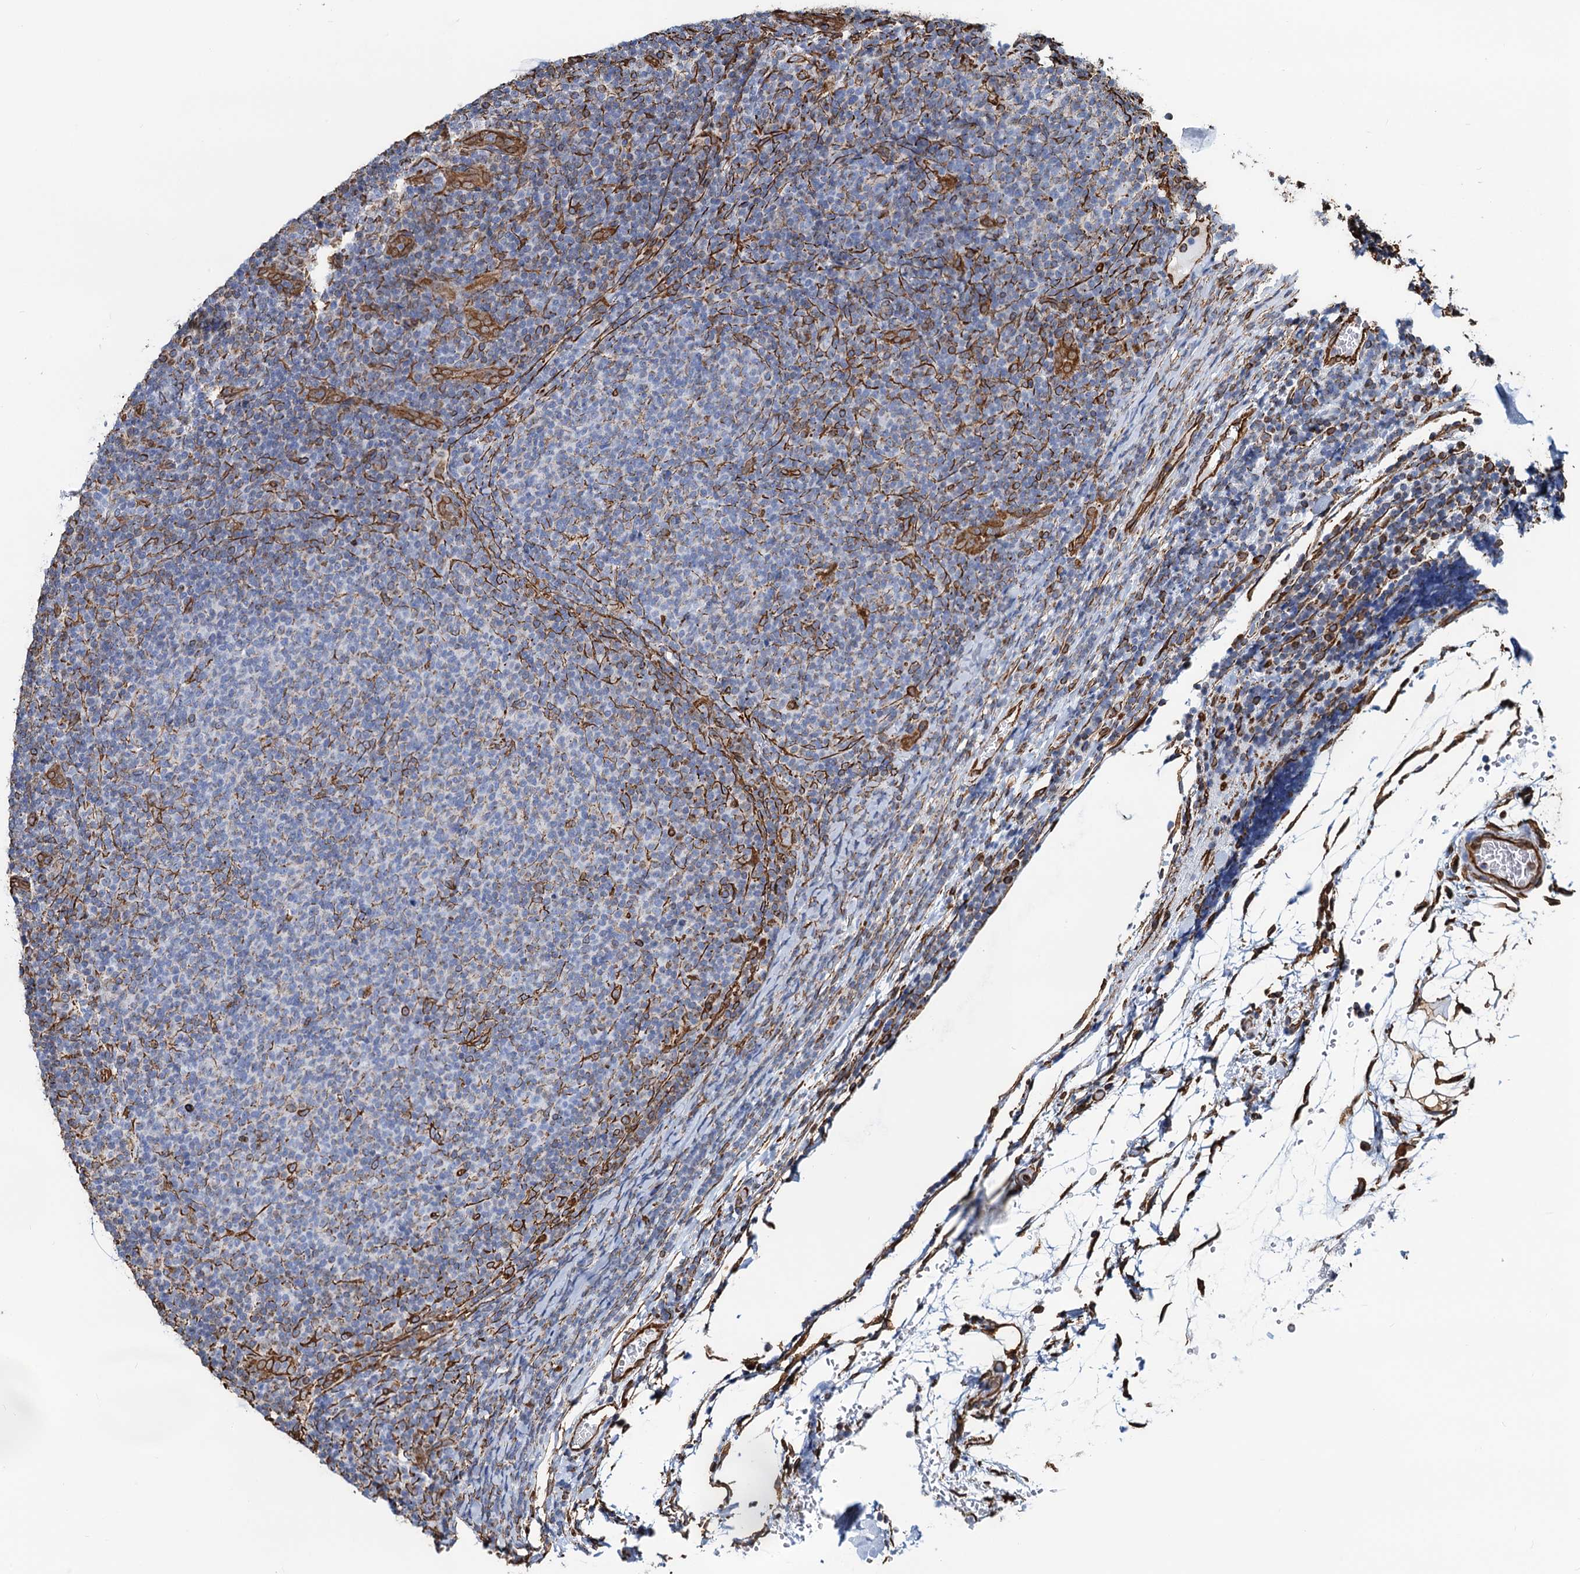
{"staining": {"intensity": "negative", "quantity": "none", "location": "none"}, "tissue": "lymphoma", "cell_type": "Tumor cells", "image_type": "cancer", "snomed": [{"axis": "morphology", "description": "Malignant lymphoma, non-Hodgkin's type, Low grade"}, {"axis": "topography", "description": "Lymph node"}], "caption": "Malignant lymphoma, non-Hodgkin's type (low-grade) was stained to show a protein in brown. There is no significant positivity in tumor cells. (Stains: DAB (3,3'-diaminobenzidine) immunohistochemistry (IHC) with hematoxylin counter stain, Microscopy: brightfield microscopy at high magnification).", "gene": "PGM2", "patient": {"sex": "male", "age": 66}}